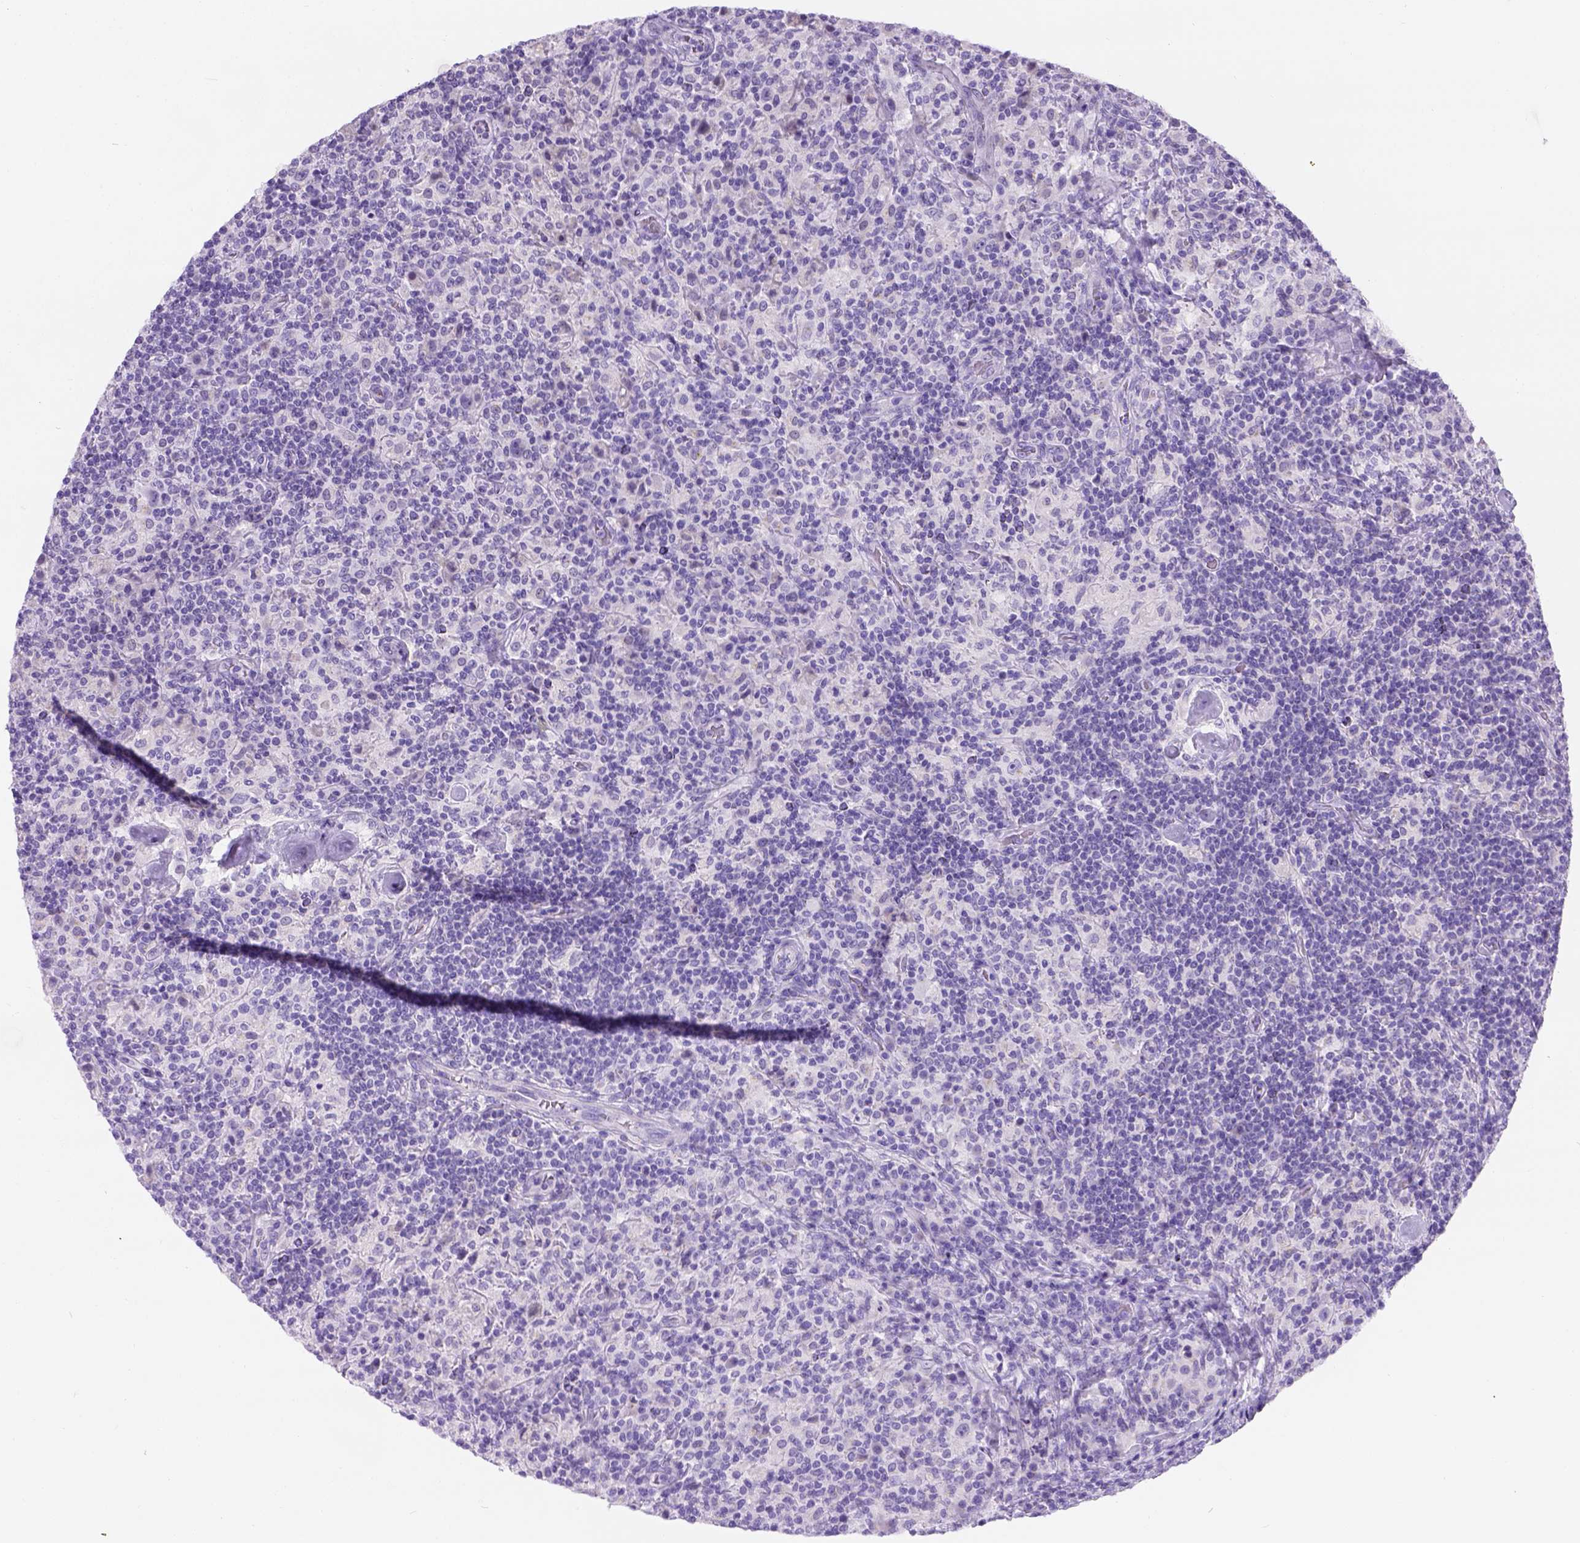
{"staining": {"intensity": "negative", "quantity": "none", "location": "none"}, "tissue": "lymphoma", "cell_type": "Tumor cells", "image_type": "cancer", "snomed": [{"axis": "morphology", "description": "Hodgkin's disease, NOS"}, {"axis": "topography", "description": "Lymph node"}], "caption": "DAB immunohistochemical staining of lymphoma exhibits no significant staining in tumor cells.", "gene": "PHF7", "patient": {"sex": "male", "age": 70}}